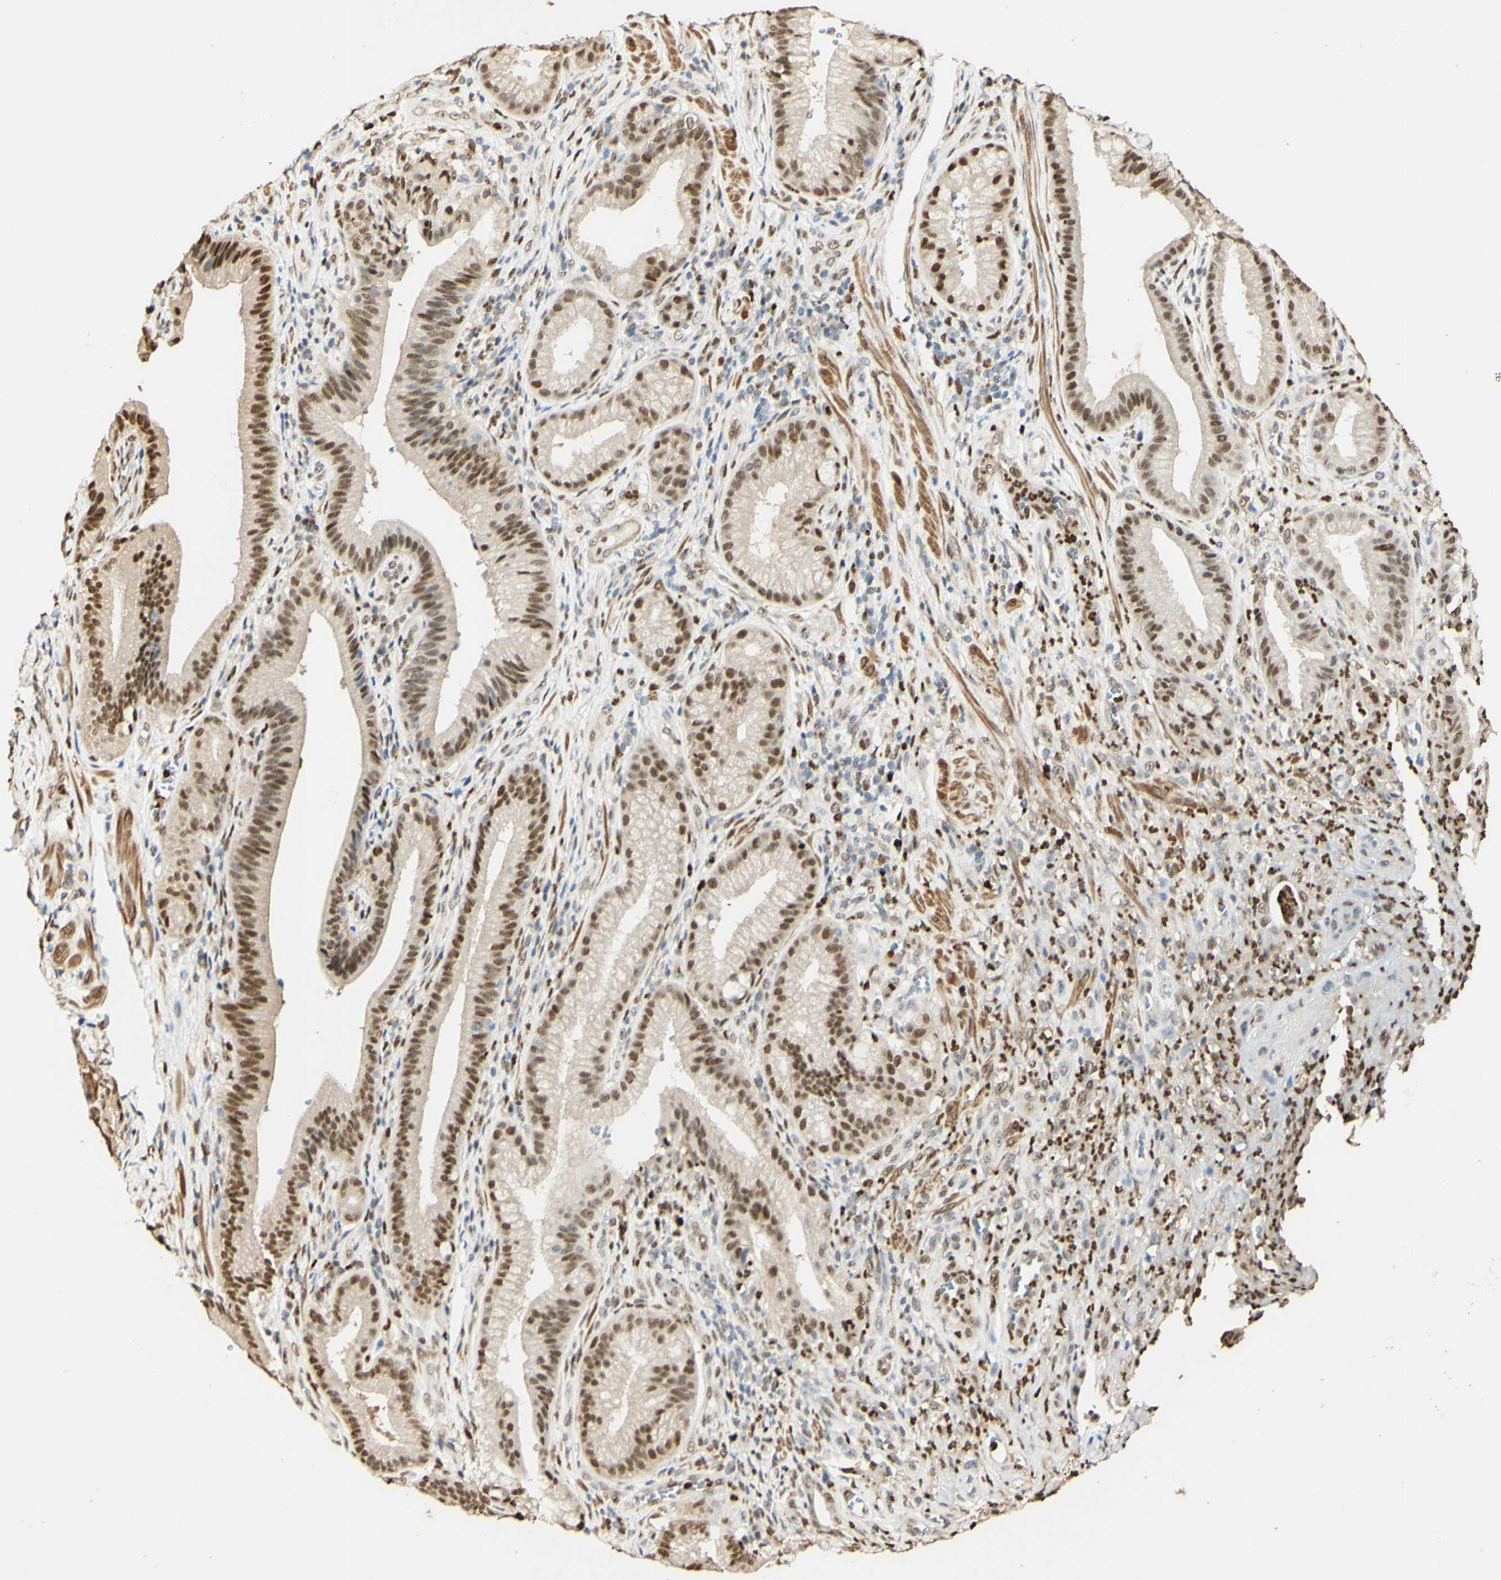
{"staining": {"intensity": "strong", "quantity": ">75%", "location": "cytoplasmic/membranous,nuclear"}, "tissue": "pancreatic cancer", "cell_type": "Tumor cells", "image_type": "cancer", "snomed": [{"axis": "morphology", "description": "Adenocarcinoma, NOS"}, {"axis": "topography", "description": "Pancreas"}], "caption": "Immunohistochemistry micrograph of neoplastic tissue: pancreatic cancer stained using immunohistochemistry shows high levels of strong protein expression localized specifically in the cytoplasmic/membranous and nuclear of tumor cells, appearing as a cytoplasmic/membranous and nuclear brown color.", "gene": "MAP3K4", "patient": {"sex": "female", "age": 75}}